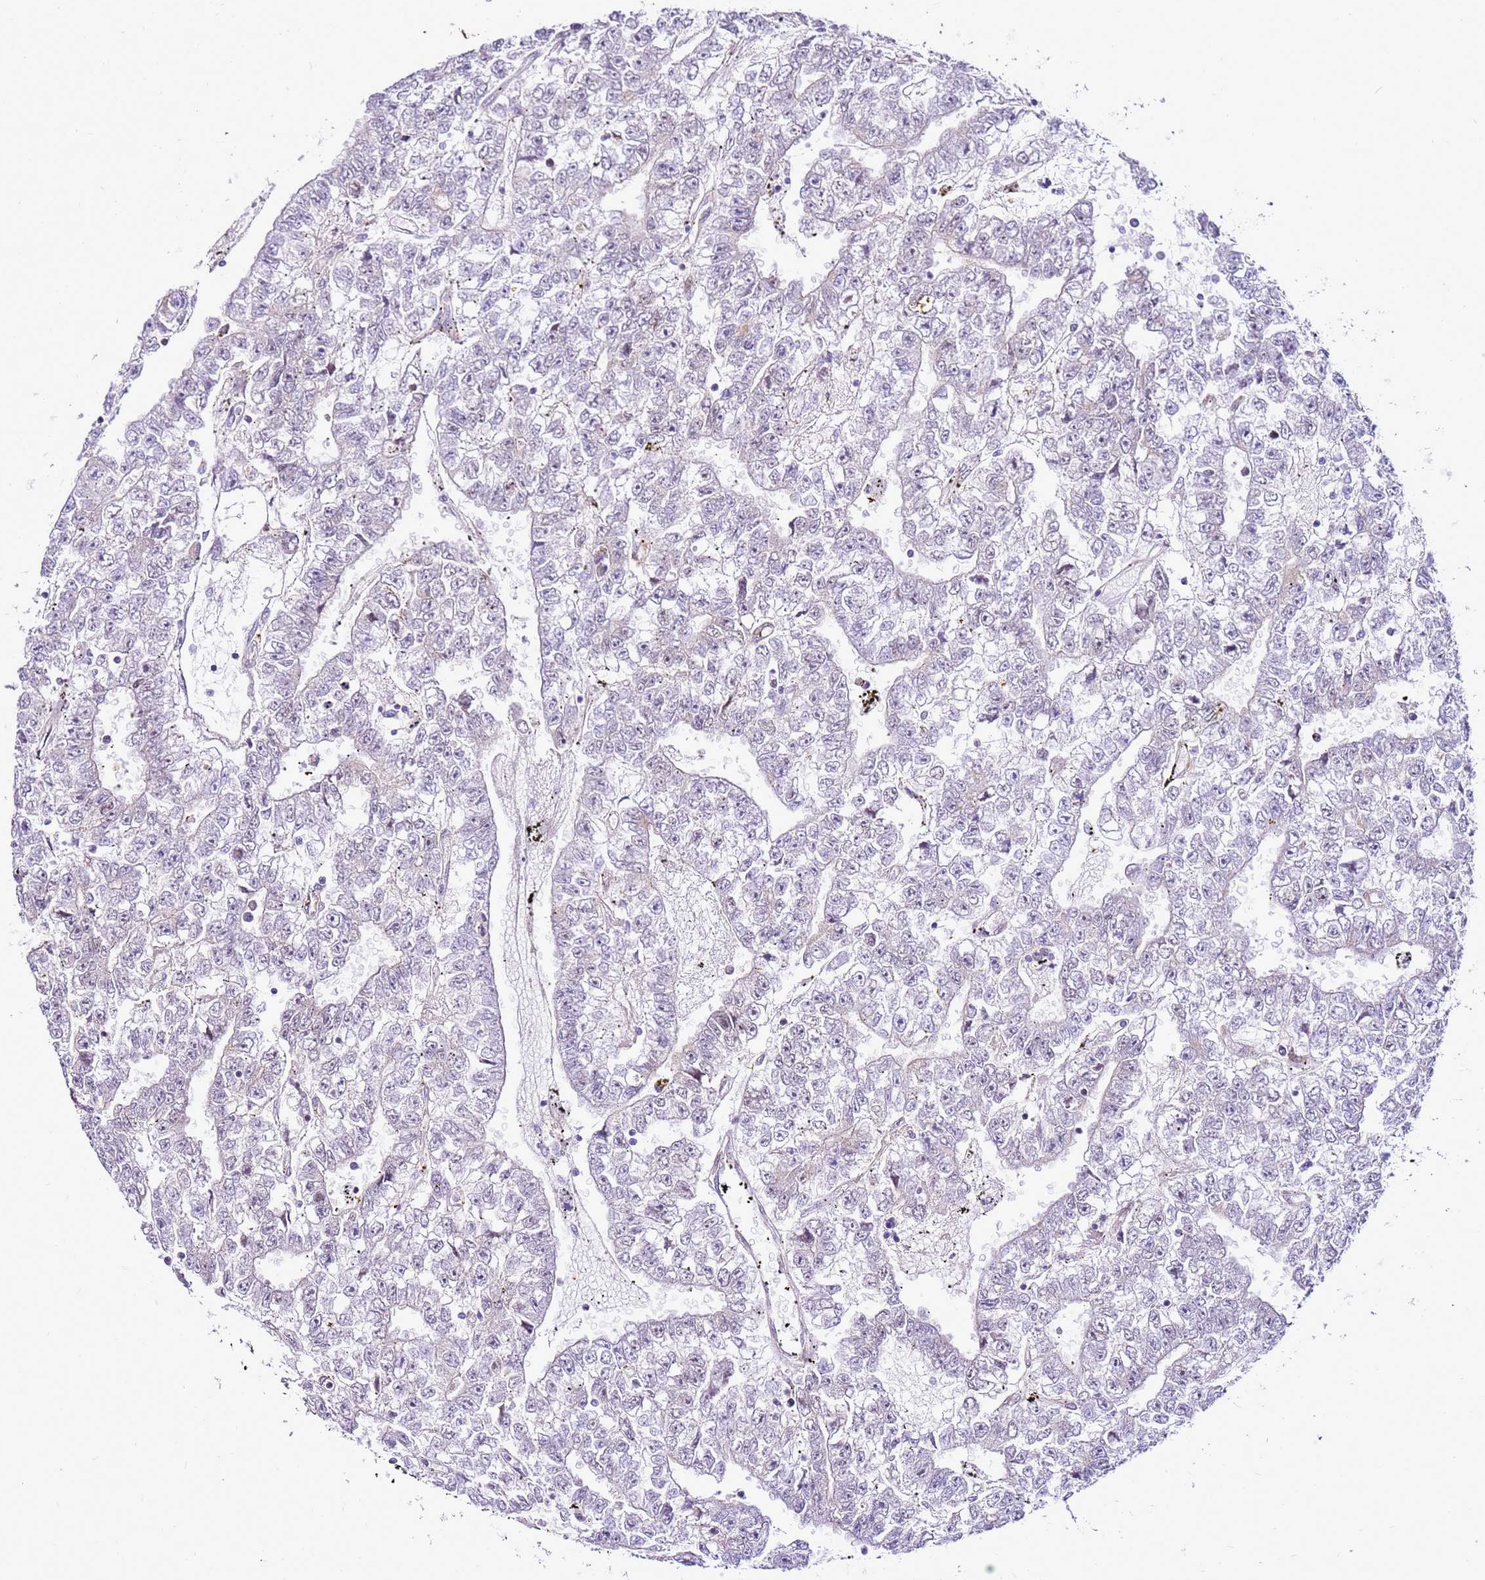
{"staining": {"intensity": "negative", "quantity": "none", "location": "none"}, "tissue": "testis cancer", "cell_type": "Tumor cells", "image_type": "cancer", "snomed": [{"axis": "morphology", "description": "Carcinoma, Embryonal, NOS"}, {"axis": "topography", "description": "Testis"}], "caption": "Immunohistochemistry (IHC) image of neoplastic tissue: testis cancer stained with DAB (3,3'-diaminobenzidine) reveals no significant protein expression in tumor cells.", "gene": "SPC25", "patient": {"sex": "male", "age": 25}}